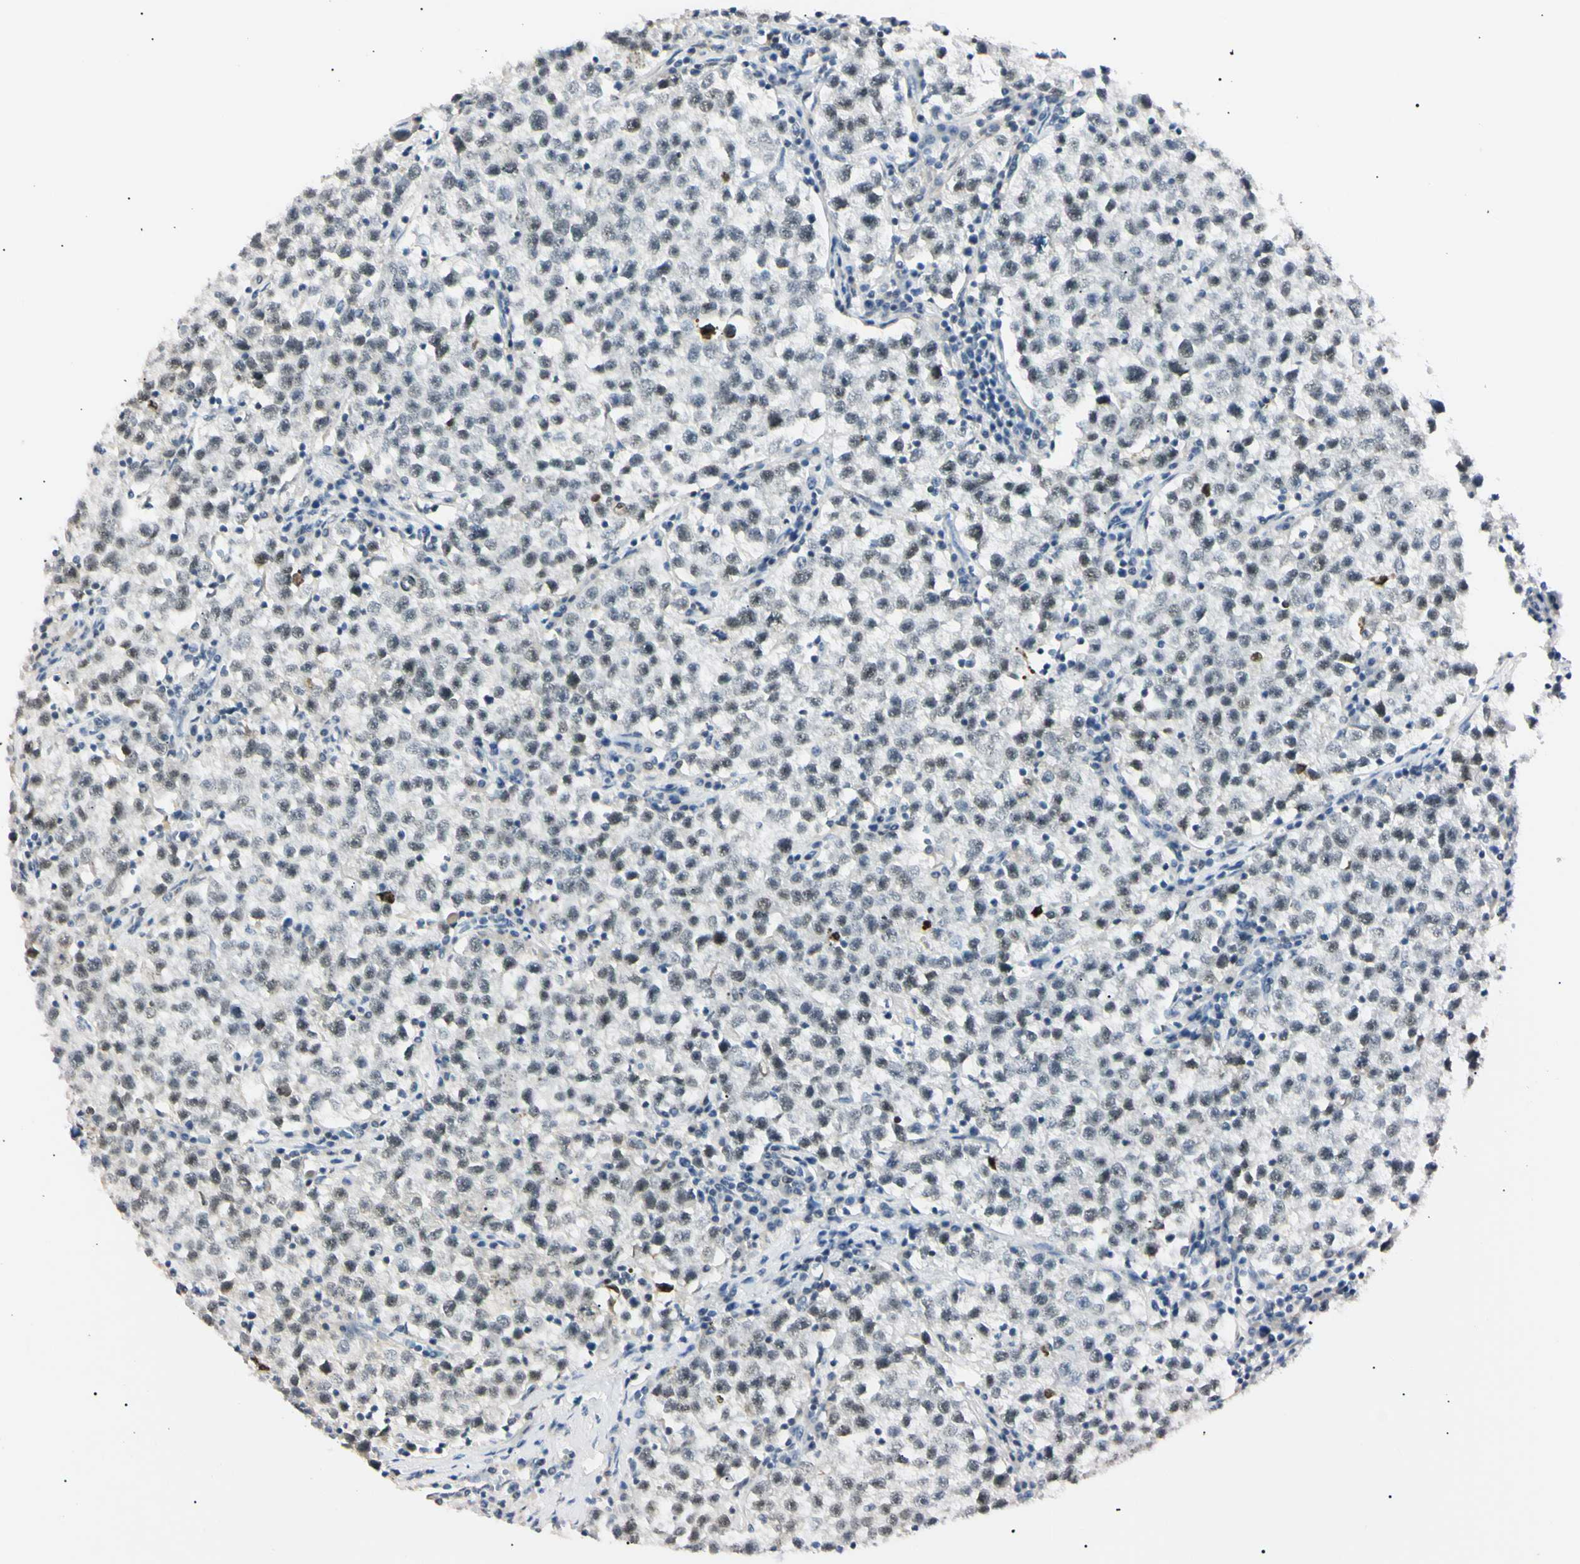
{"staining": {"intensity": "negative", "quantity": "none", "location": "none"}, "tissue": "testis cancer", "cell_type": "Tumor cells", "image_type": "cancer", "snomed": [{"axis": "morphology", "description": "Seminoma, NOS"}, {"axis": "topography", "description": "Testis"}], "caption": "DAB immunohistochemical staining of human testis seminoma demonstrates no significant staining in tumor cells. Nuclei are stained in blue.", "gene": "ZNF134", "patient": {"sex": "male", "age": 22}}